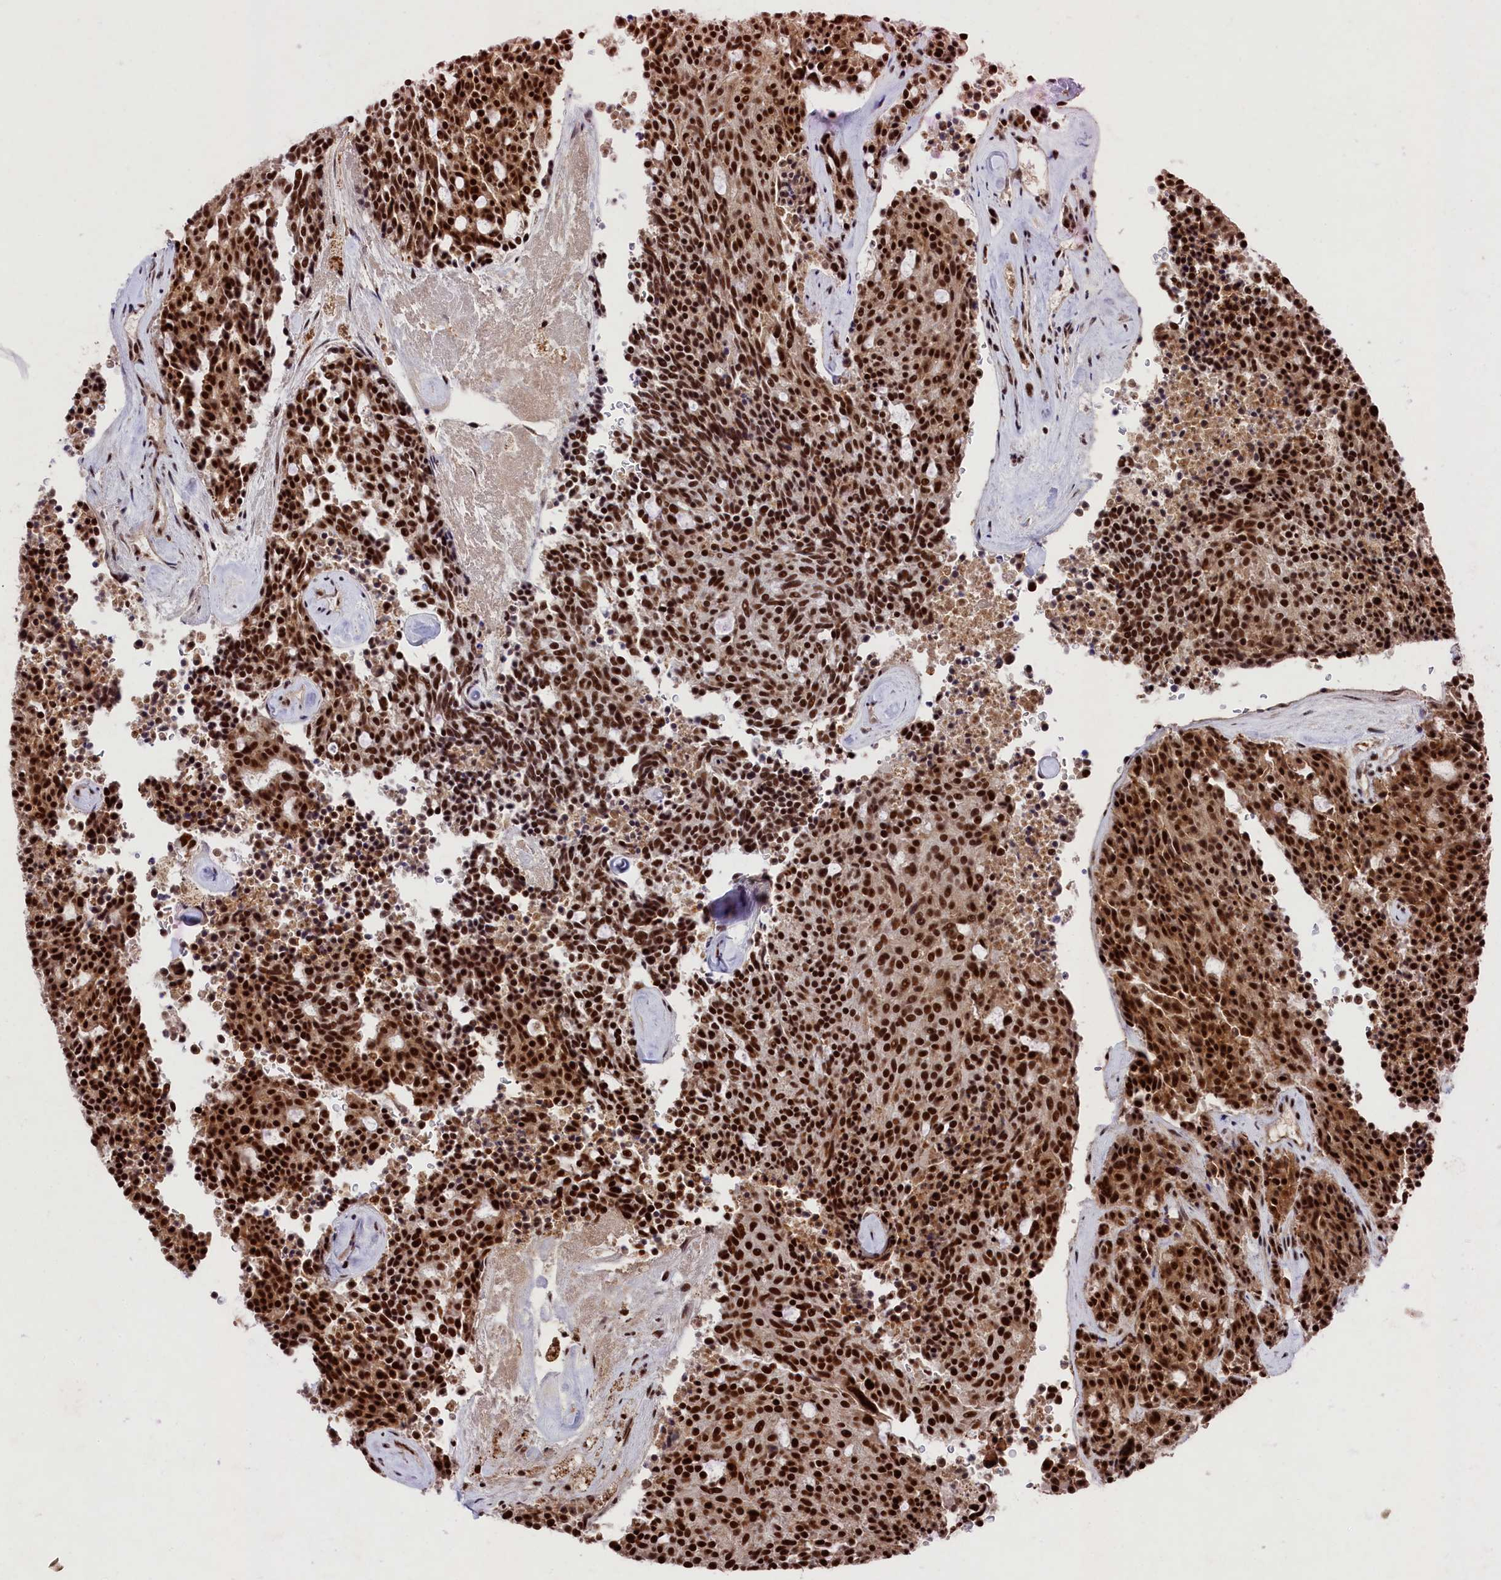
{"staining": {"intensity": "strong", "quantity": ">75%", "location": "nuclear"}, "tissue": "carcinoid", "cell_type": "Tumor cells", "image_type": "cancer", "snomed": [{"axis": "morphology", "description": "Carcinoid, malignant, NOS"}, {"axis": "topography", "description": "Pancreas"}], "caption": "The immunohistochemical stain highlights strong nuclear expression in tumor cells of carcinoid tissue. Ihc stains the protein of interest in brown and the nuclei are stained blue.", "gene": "PRPF31", "patient": {"sex": "female", "age": 54}}